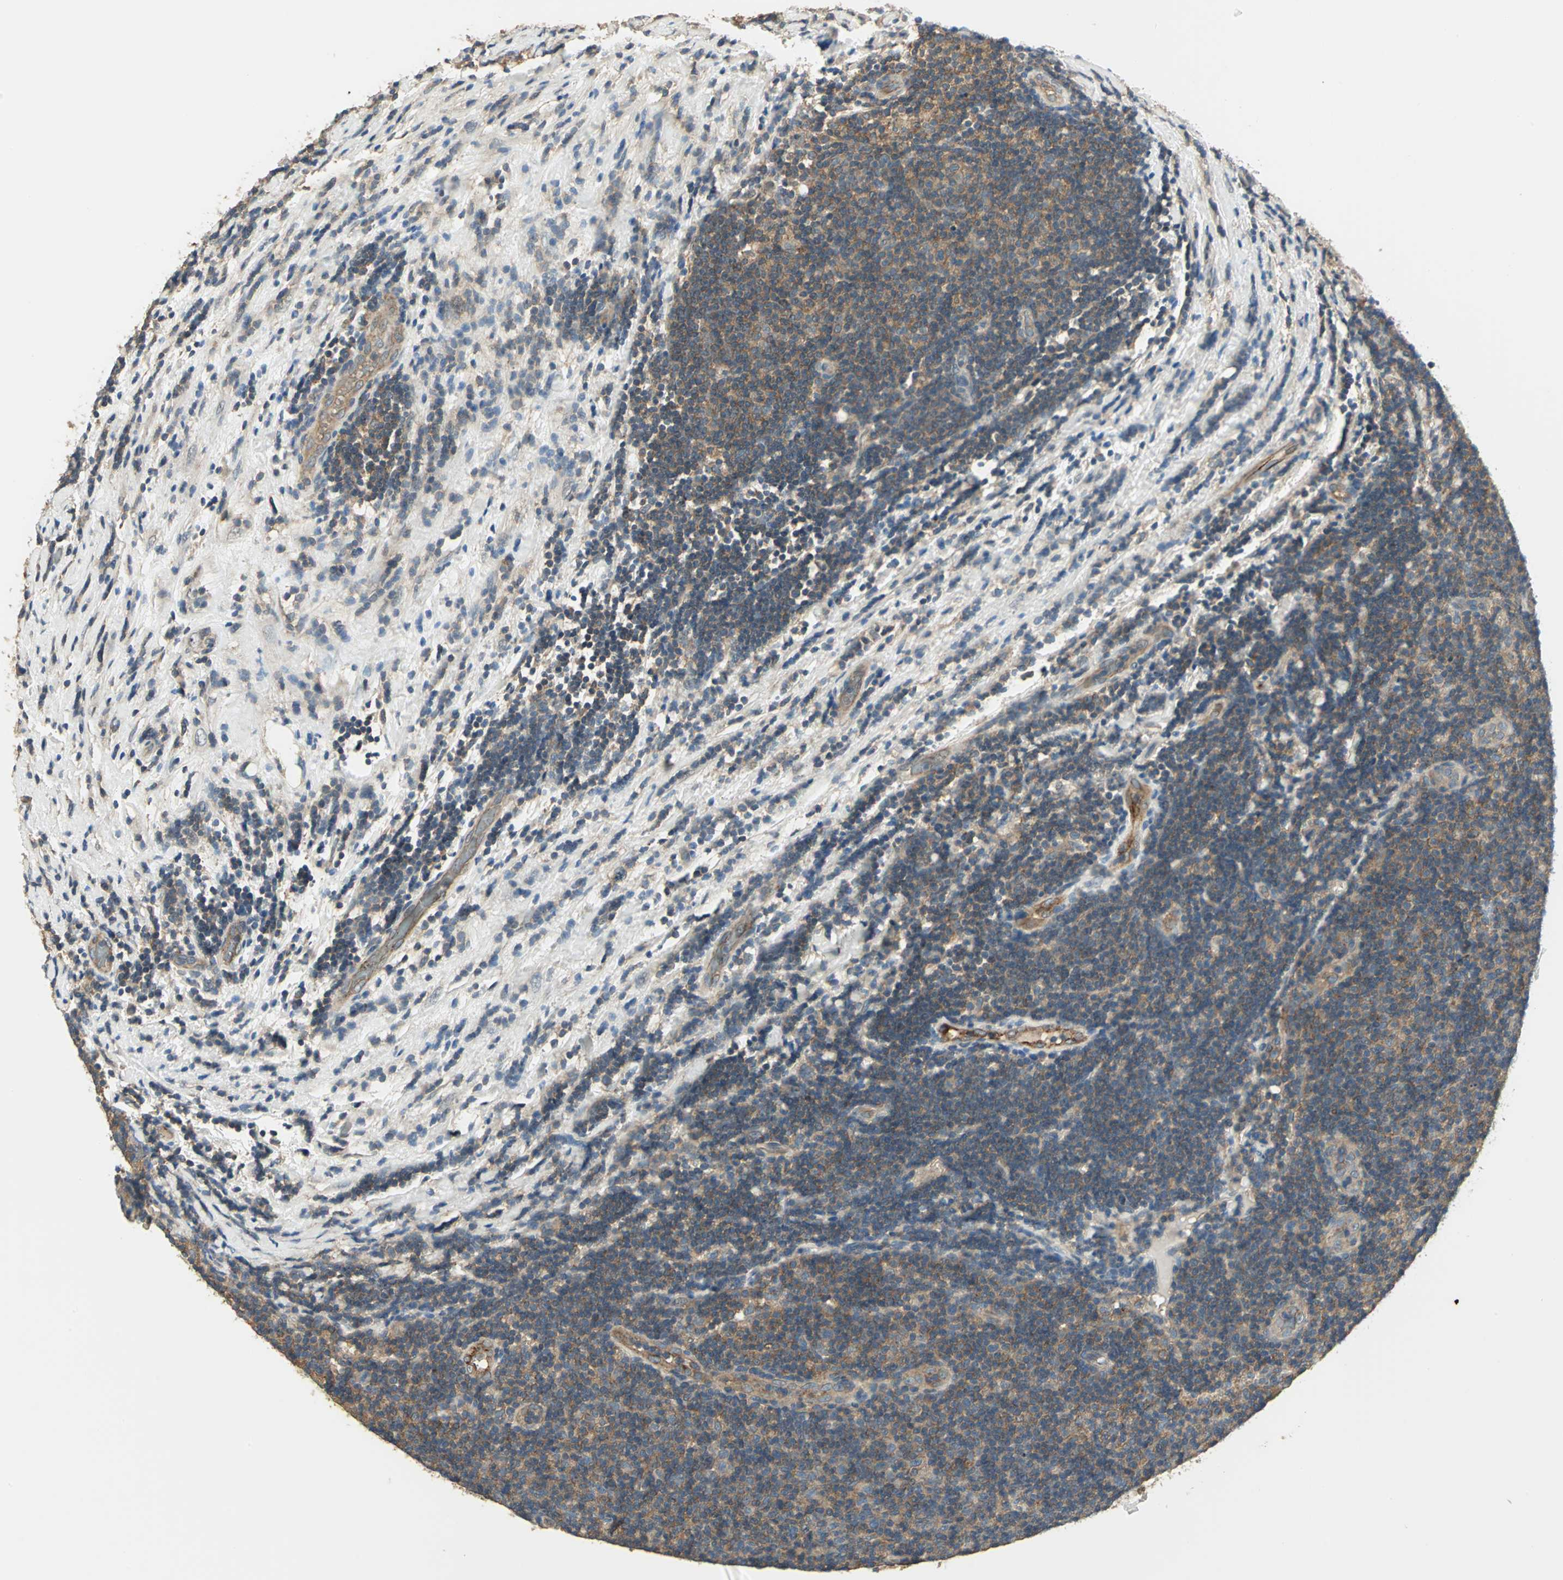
{"staining": {"intensity": "moderate", "quantity": ">75%", "location": "cytoplasmic/membranous"}, "tissue": "lymphoma", "cell_type": "Tumor cells", "image_type": "cancer", "snomed": [{"axis": "morphology", "description": "Malignant lymphoma, non-Hodgkin's type, Low grade"}, {"axis": "topography", "description": "Lymph node"}], "caption": "A micrograph of low-grade malignant lymphoma, non-Hodgkin's type stained for a protein shows moderate cytoplasmic/membranous brown staining in tumor cells.", "gene": "RAPGEF1", "patient": {"sex": "male", "age": 83}}